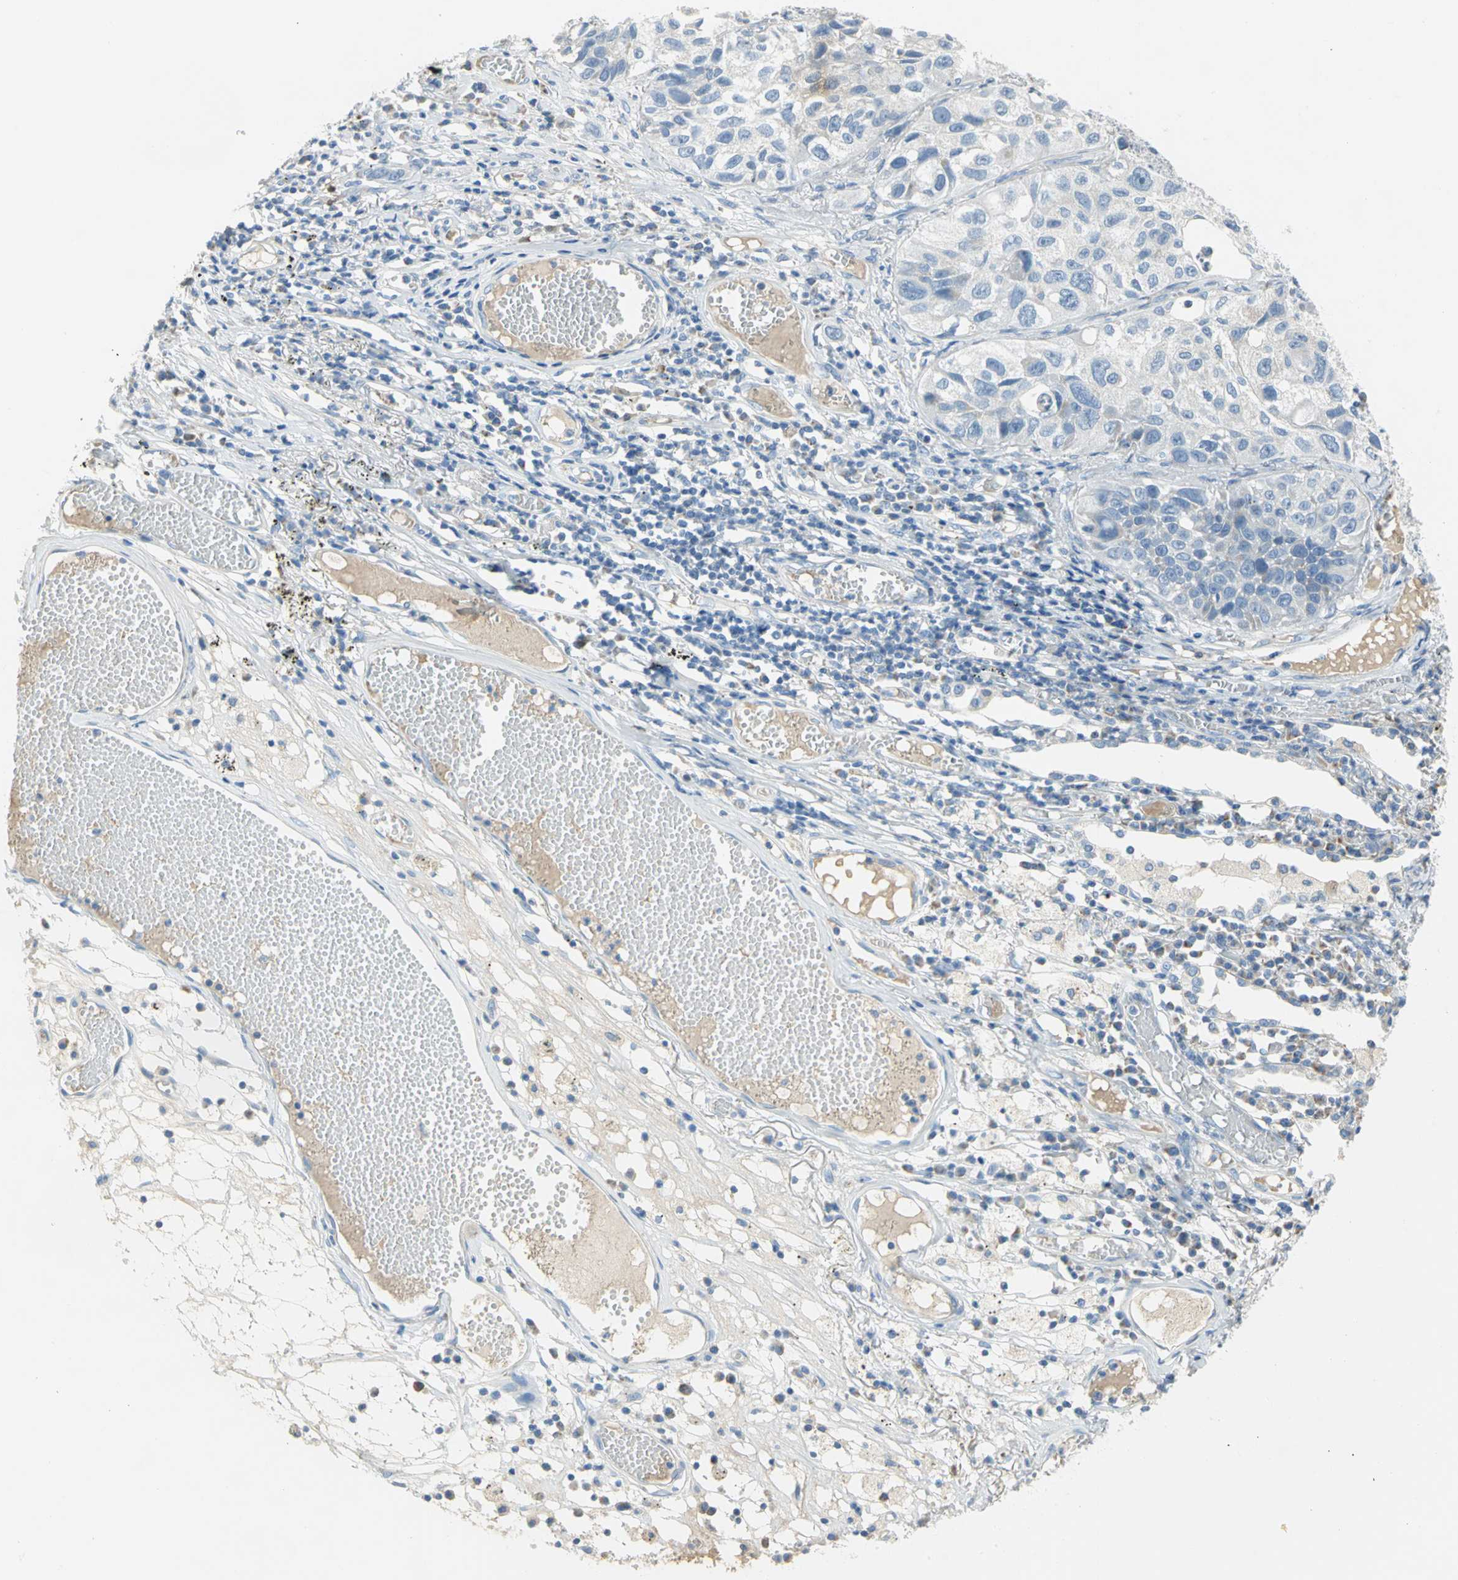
{"staining": {"intensity": "negative", "quantity": "none", "location": "none"}, "tissue": "lung cancer", "cell_type": "Tumor cells", "image_type": "cancer", "snomed": [{"axis": "morphology", "description": "Squamous cell carcinoma, NOS"}, {"axis": "topography", "description": "Lung"}], "caption": "Squamous cell carcinoma (lung) was stained to show a protein in brown. There is no significant expression in tumor cells.", "gene": "ALOX15", "patient": {"sex": "male", "age": 71}}